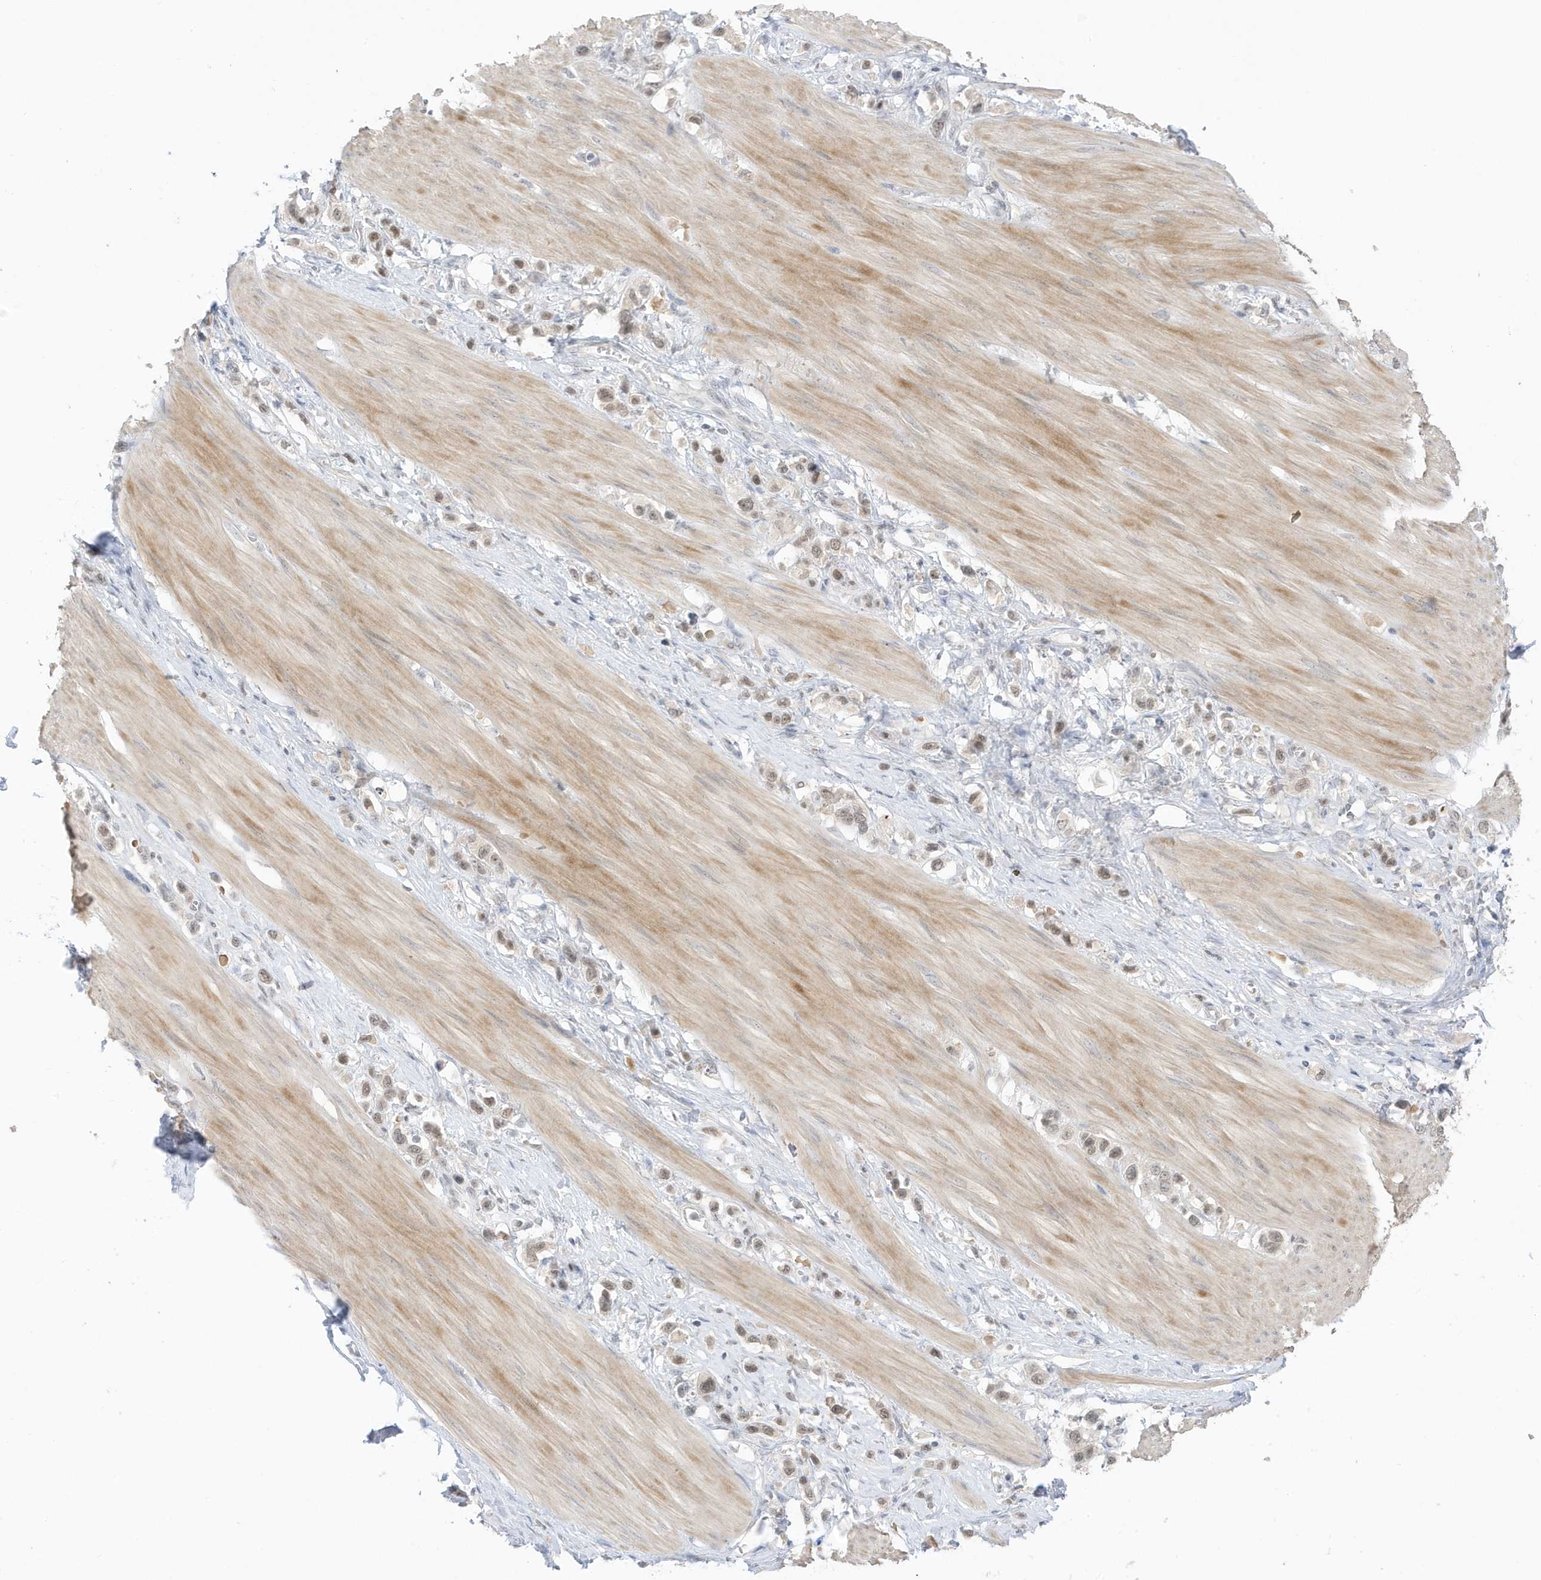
{"staining": {"intensity": "weak", "quantity": ">75%", "location": "nuclear"}, "tissue": "stomach cancer", "cell_type": "Tumor cells", "image_type": "cancer", "snomed": [{"axis": "morphology", "description": "Adenocarcinoma, NOS"}, {"axis": "topography", "description": "Stomach"}], "caption": "Tumor cells display weak nuclear expression in about >75% of cells in adenocarcinoma (stomach).", "gene": "MSL3", "patient": {"sex": "female", "age": 65}}